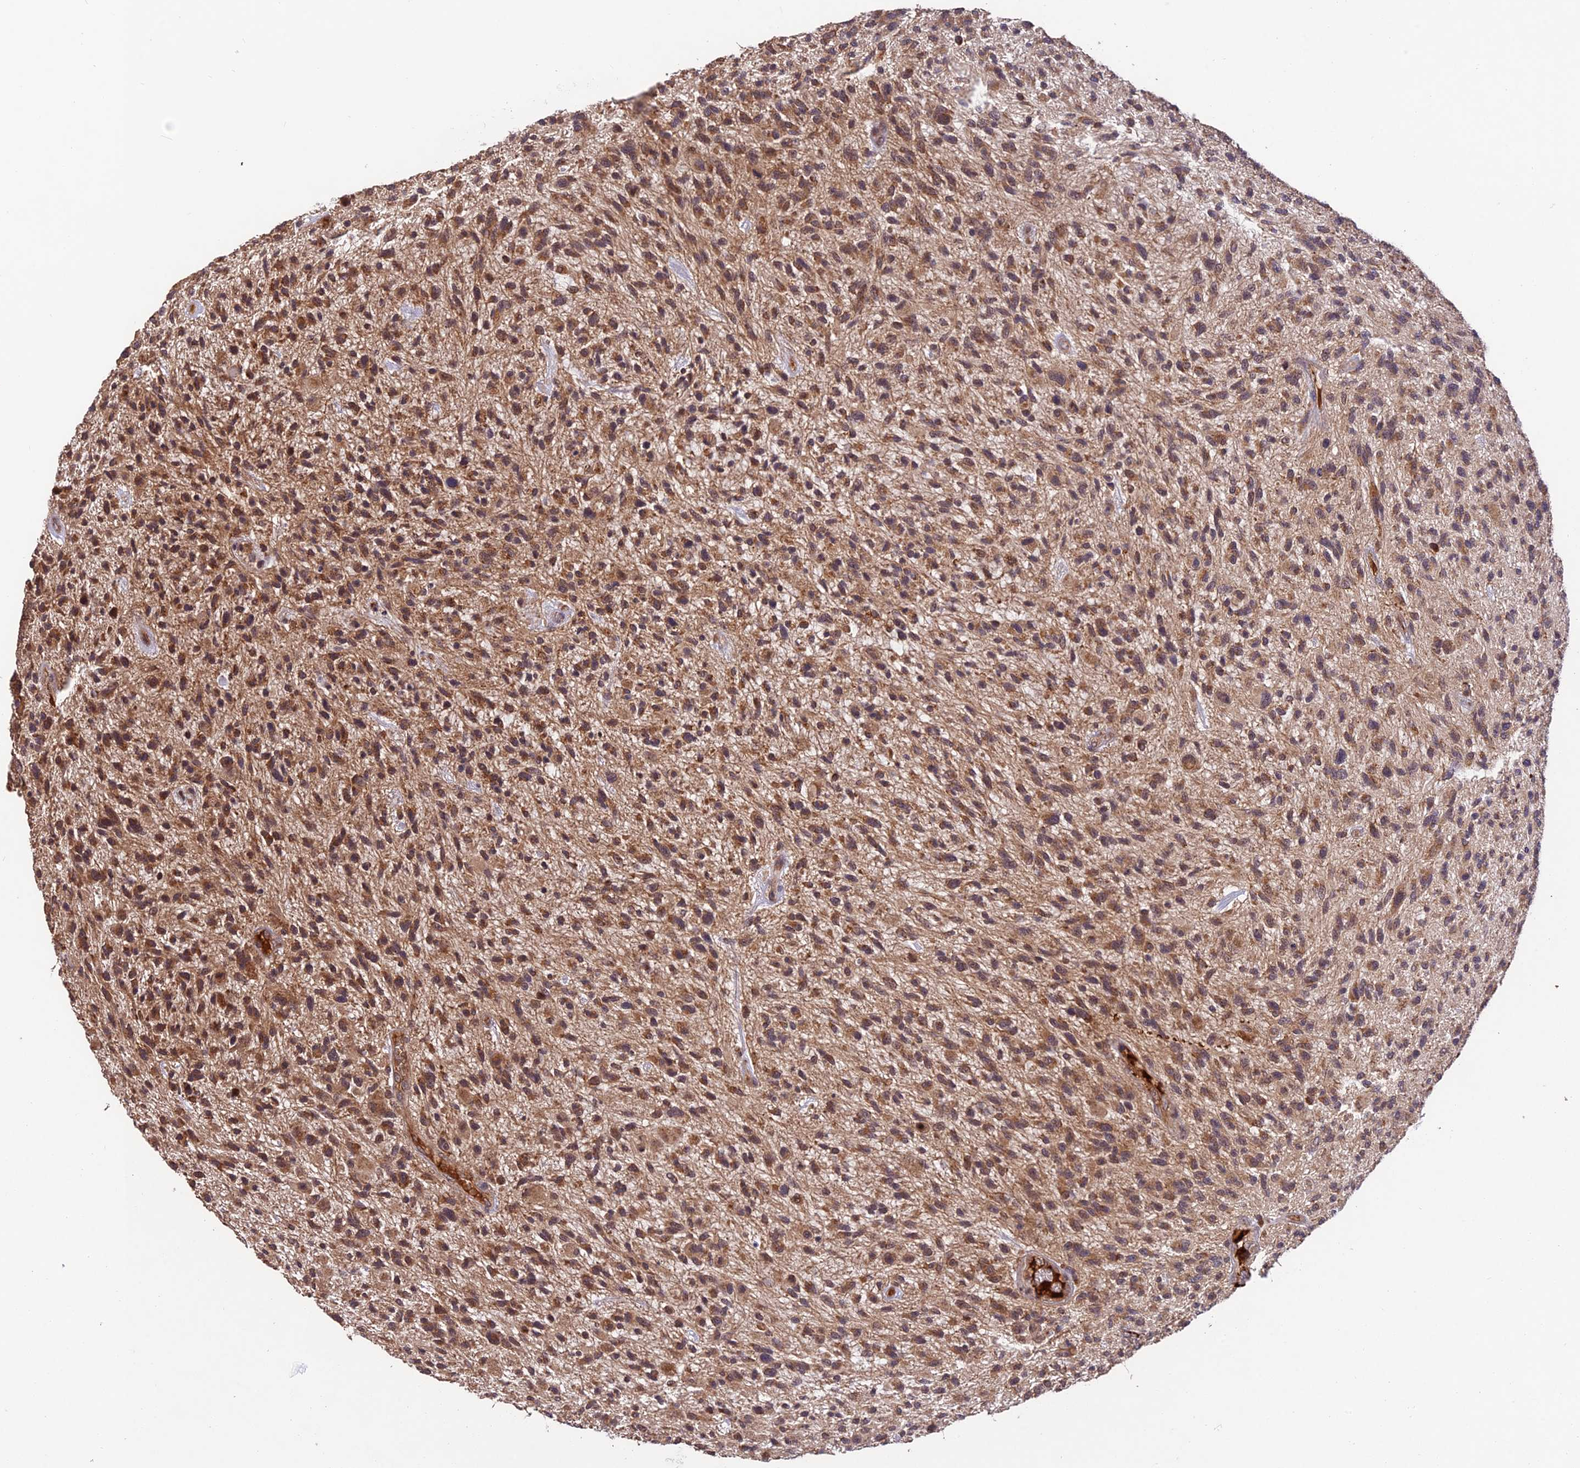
{"staining": {"intensity": "moderate", "quantity": "25%-75%", "location": "cytoplasmic/membranous"}, "tissue": "glioma", "cell_type": "Tumor cells", "image_type": "cancer", "snomed": [{"axis": "morphology", "description": "Glioma, malignant, High grade"}, {"axis": "topography", "description": "Brain"}], "caption": "A medium amount of moderate cytoplasmic/membranous staining is seen in approximately 25%-75% of tumor cells in glioma tissue.", "gene": "MNS1", "patient": {"sex": "male", "age": 47}}